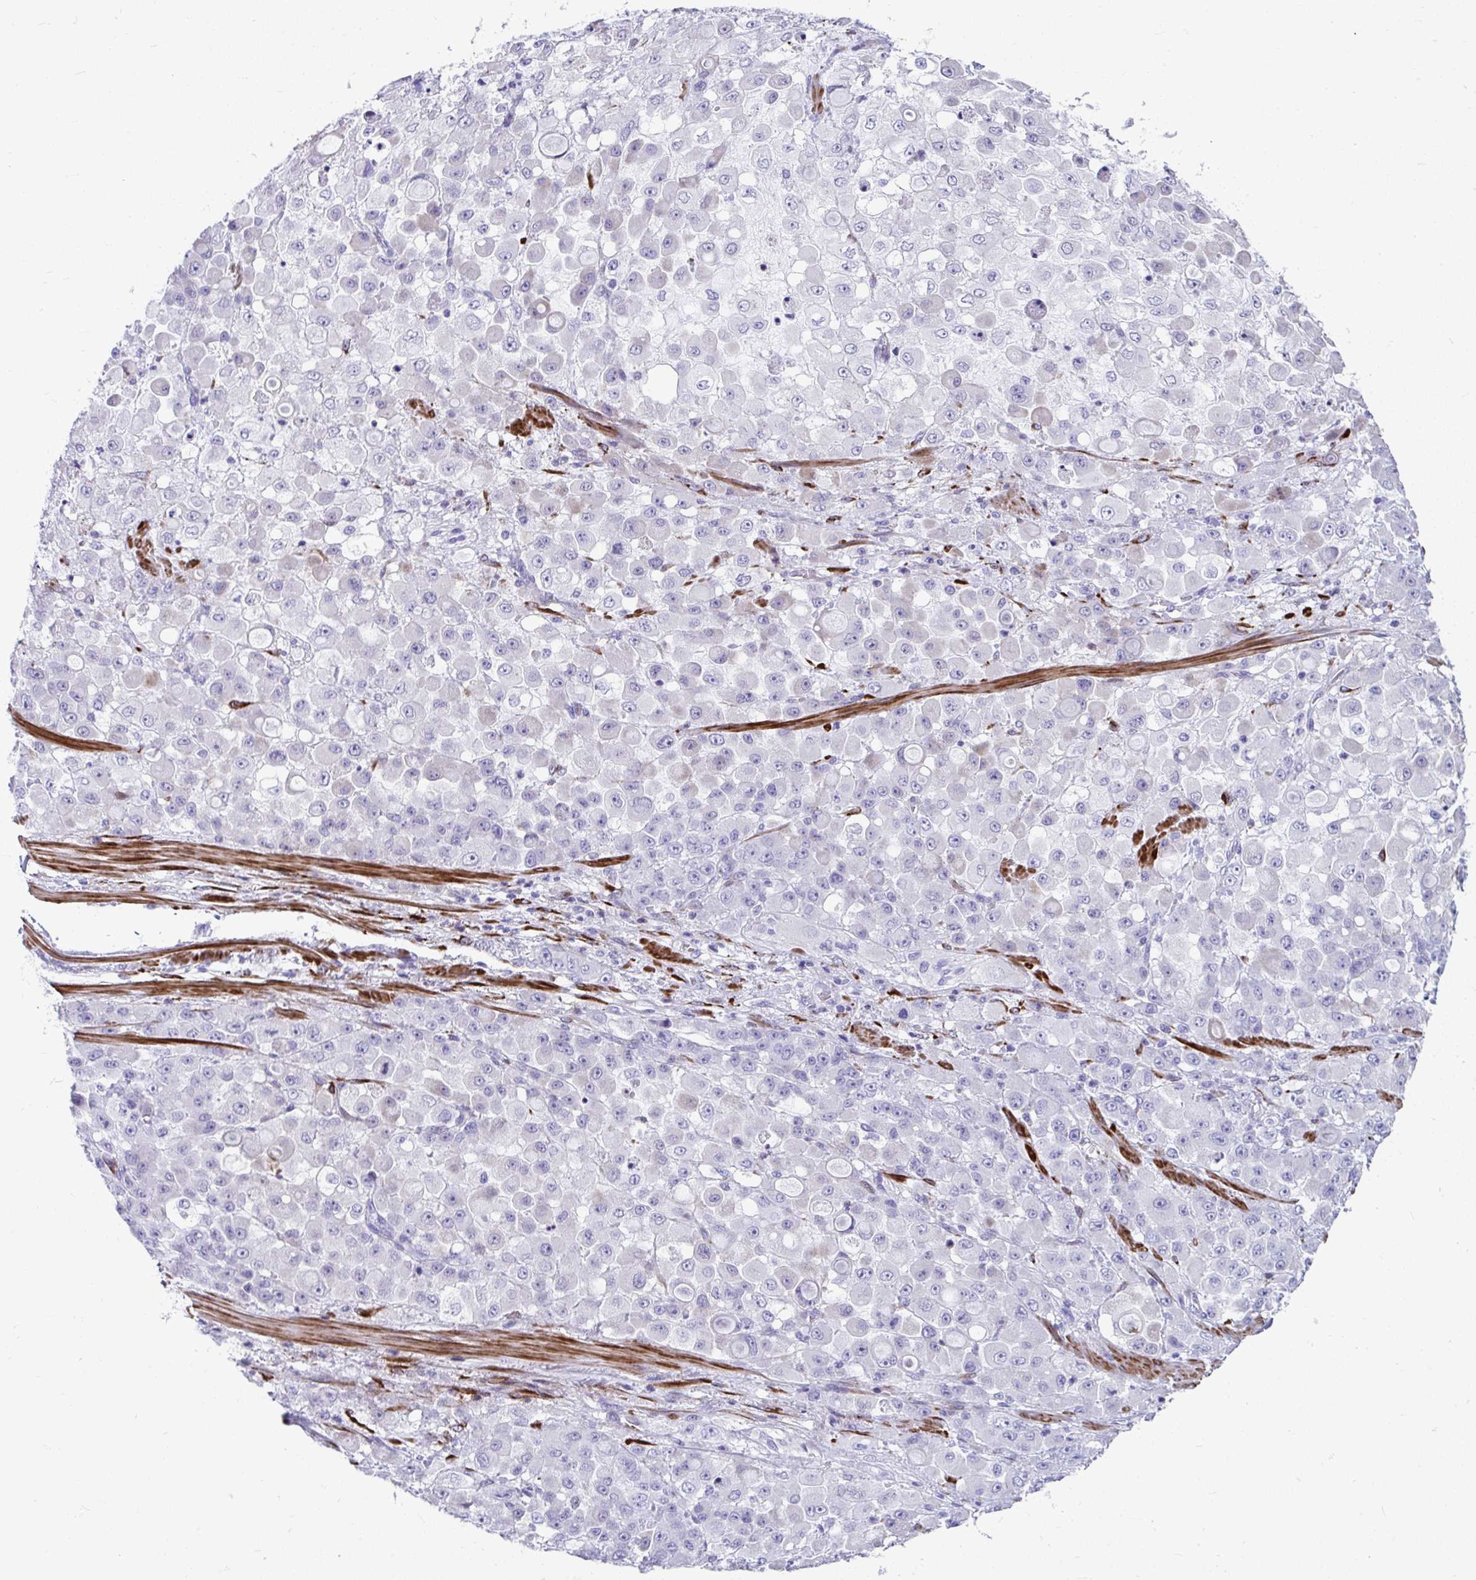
{"staining": {"intensity": "negative", "quantity": "none", "location": "none"}, "tissue": "stomach cancer", "cell_type": "Tumor cells", "image_type": "cancer", "snomed": [{"axis": "morphology", "description": "Adenocarcinoma, NOS"}, {"axis": "topography", "description": "Stomach"}], "caption": "Immunohistochemistry (IHC) histopathology image of human stomach adenocarcinoma stained for a protein (brown), which exhibits no expression in tumor cells.", "gene": "GRXCR2", "patient": {"sex": "female", "age": 76}}